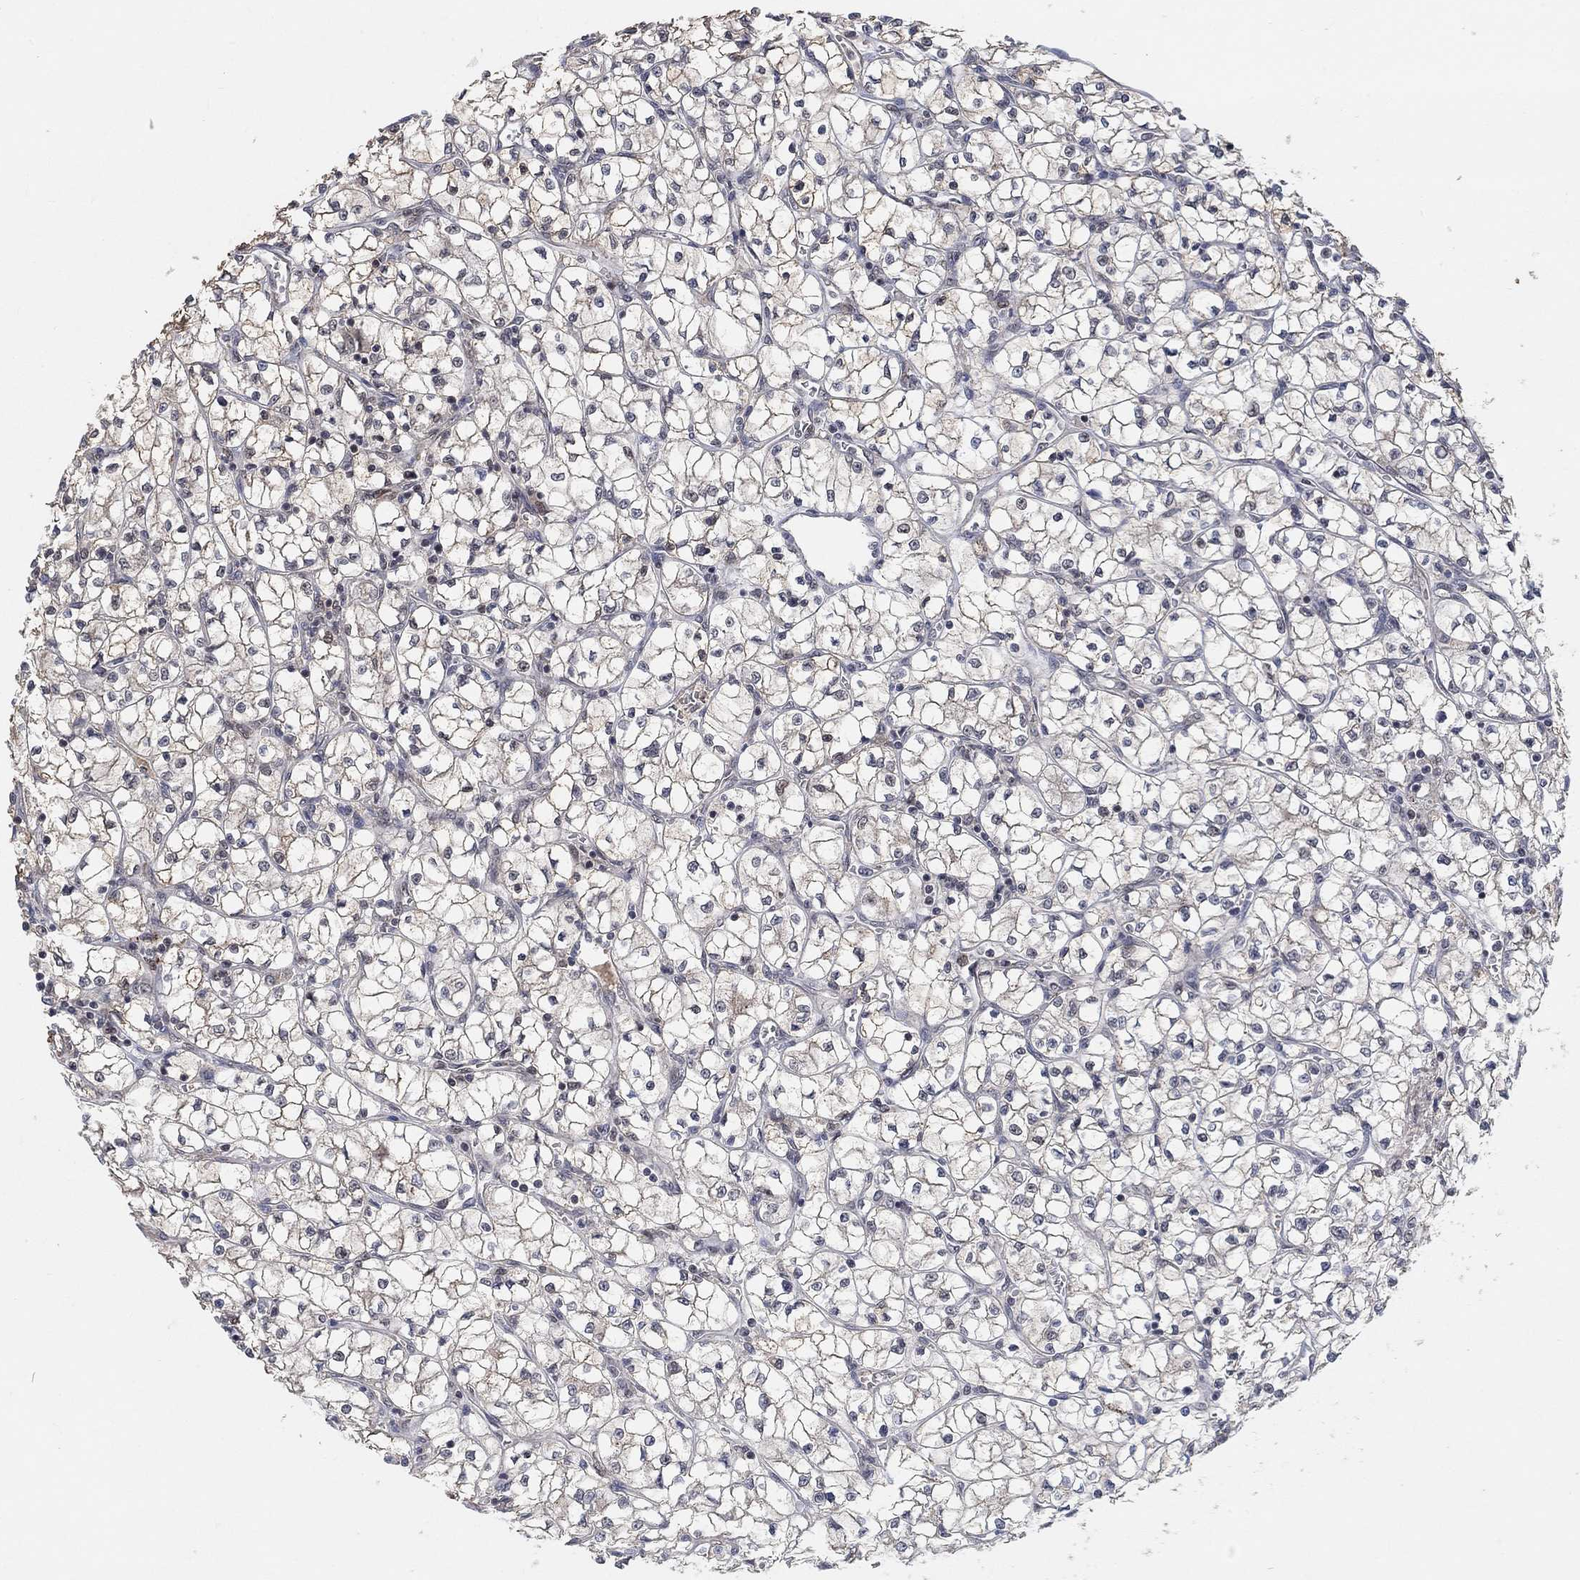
{"staining": {"intensity": "negative", "quantity": "none", "location": "none"}, "tissue": "renal cancer", "cell_type": "Tumor cells", "image_type": "cancer", "snomed": [{"axis": "morphology", "description": "Adenocarcinoma, NOS"}, {"axis": "topography", "description": "Kidney"}], "caption": "A micrograph of renal cancer stained for a protein demonstrates no brown staining in tumor cells. Brightfield microscopy of immunohistochemistry (IHC) stained with DAB (brown) and hematoxylin (blue), captured at high magnification.", "gene": "THAP8", "patient": {"sex": "female", "age": 64}}